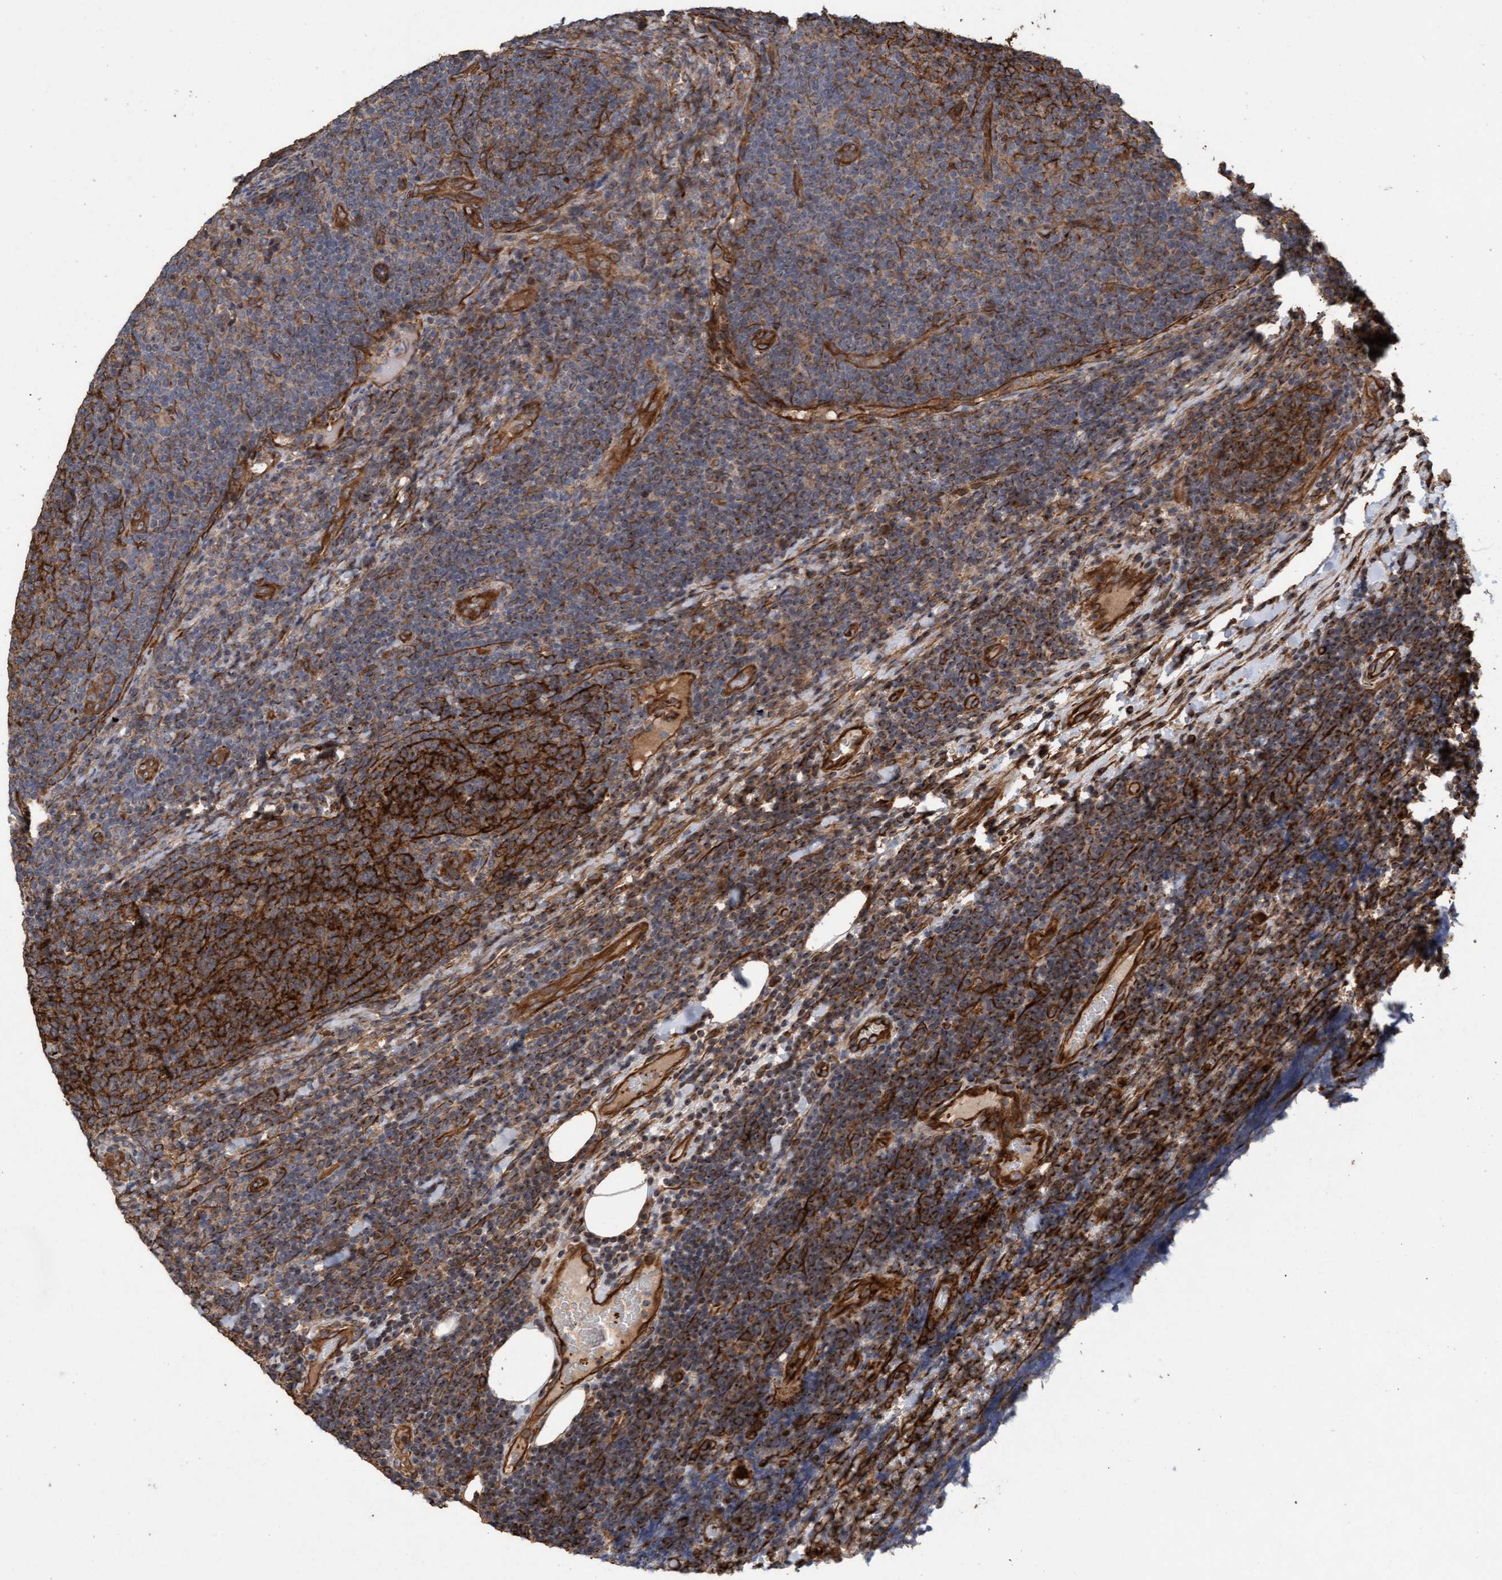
{"staining": {"intensity": "strong", "quantity": "<25%", "location": "cytoplasmic/membranous"}, "tissue": "lymphoma", "cell_type": "Tumor cells", "image_type": "cancer", "snomed": [{"axis": "morphology", "description": "Malignant lymphoma, non-Hodgkin's type, Low grade"}, {"axis": "topography", "description": "Lymph node"}], "caption": "The immunohistochemical stain shows strong cytoplasmic/membranous positivity in tumor cells of malignant lymphoma, non-Hodgkin's type (low-grade) tissue.", "gene": "CDC42EP4", "patient": {"sex": "male", "age": 66}}